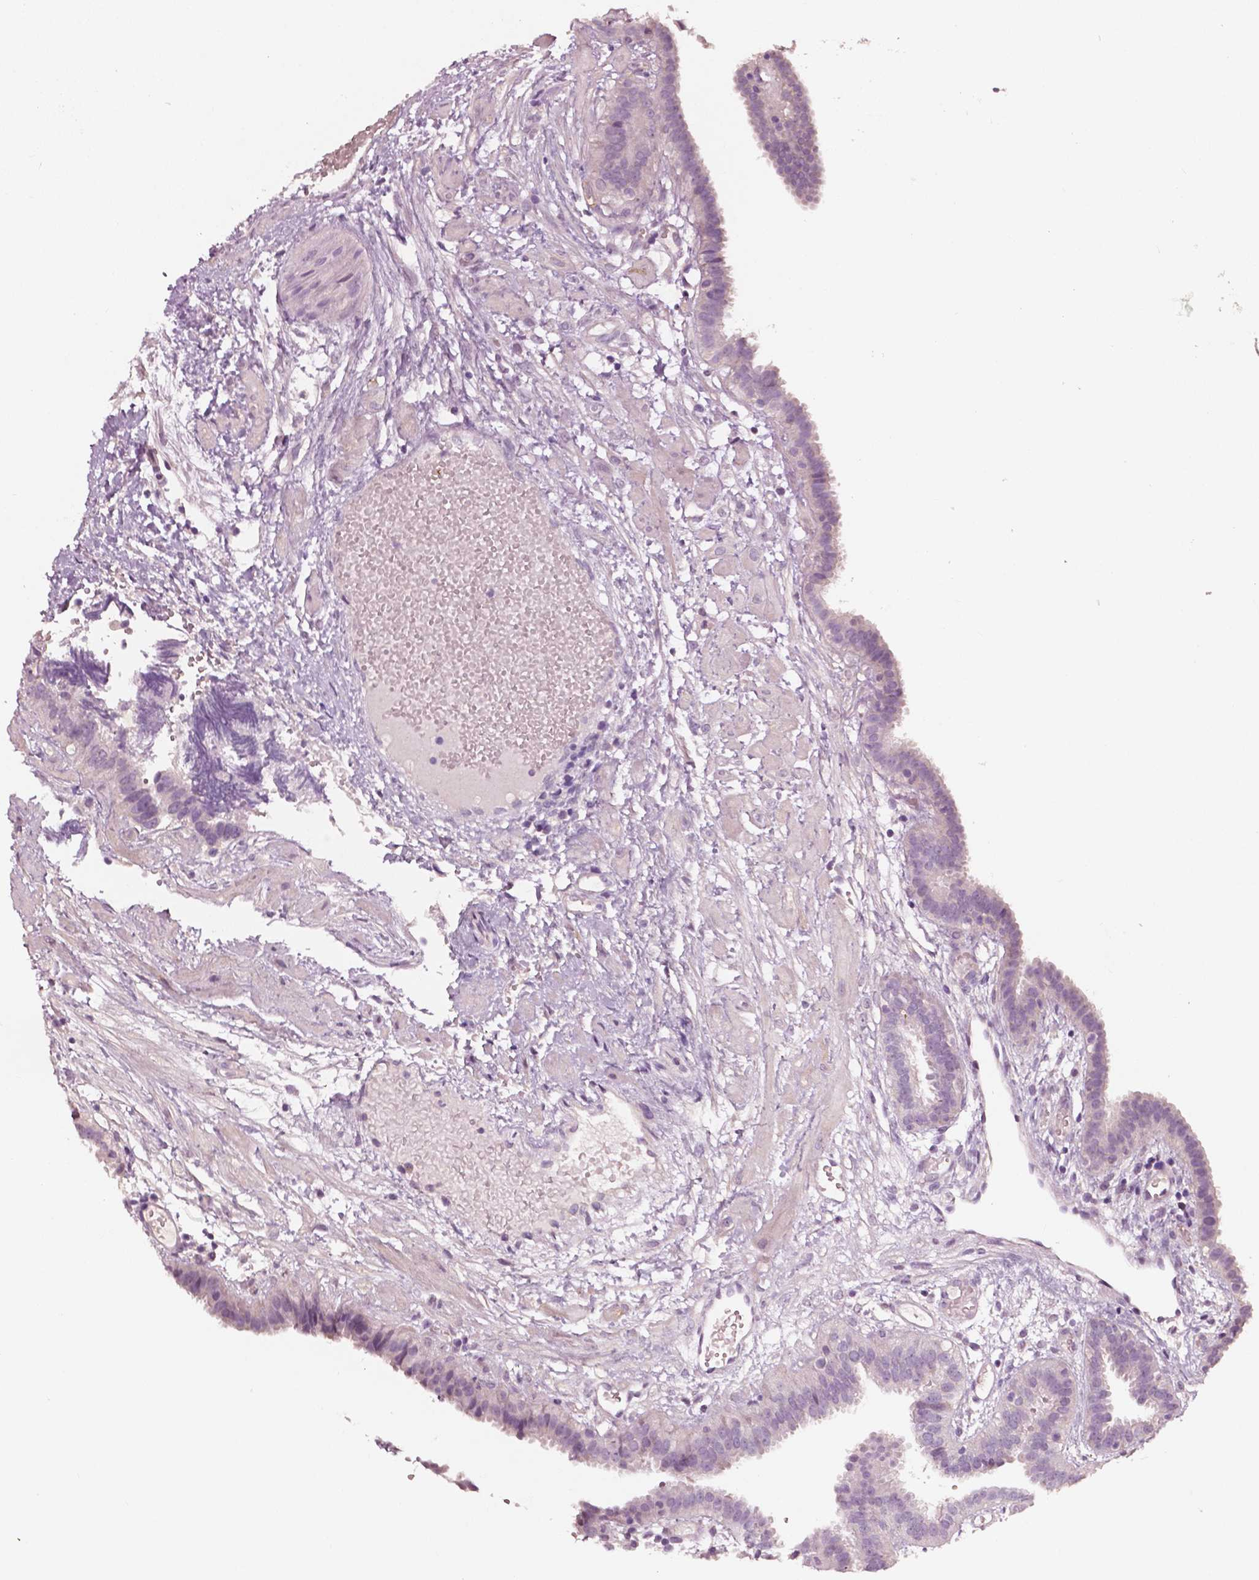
{"staining": {"intensity": "weak", "quantity": "<25%", "location": "cytoplasmic/membranous"}, "tissue": "fallopian tube", "cell_type": "Glandular cells", "image_type": "normal", "snomed": [{"axis": "morphology", "description": "Normal tissue, NOS"}, {"axis": "topography", "description": "Fallopian tube"}], "caption": "Immunohistochemistry of normal fallopian tube exhibits no positivity in glandular cells.", "gene": "PLA2R1", "patient": {"sex": "female", "age": 37}}